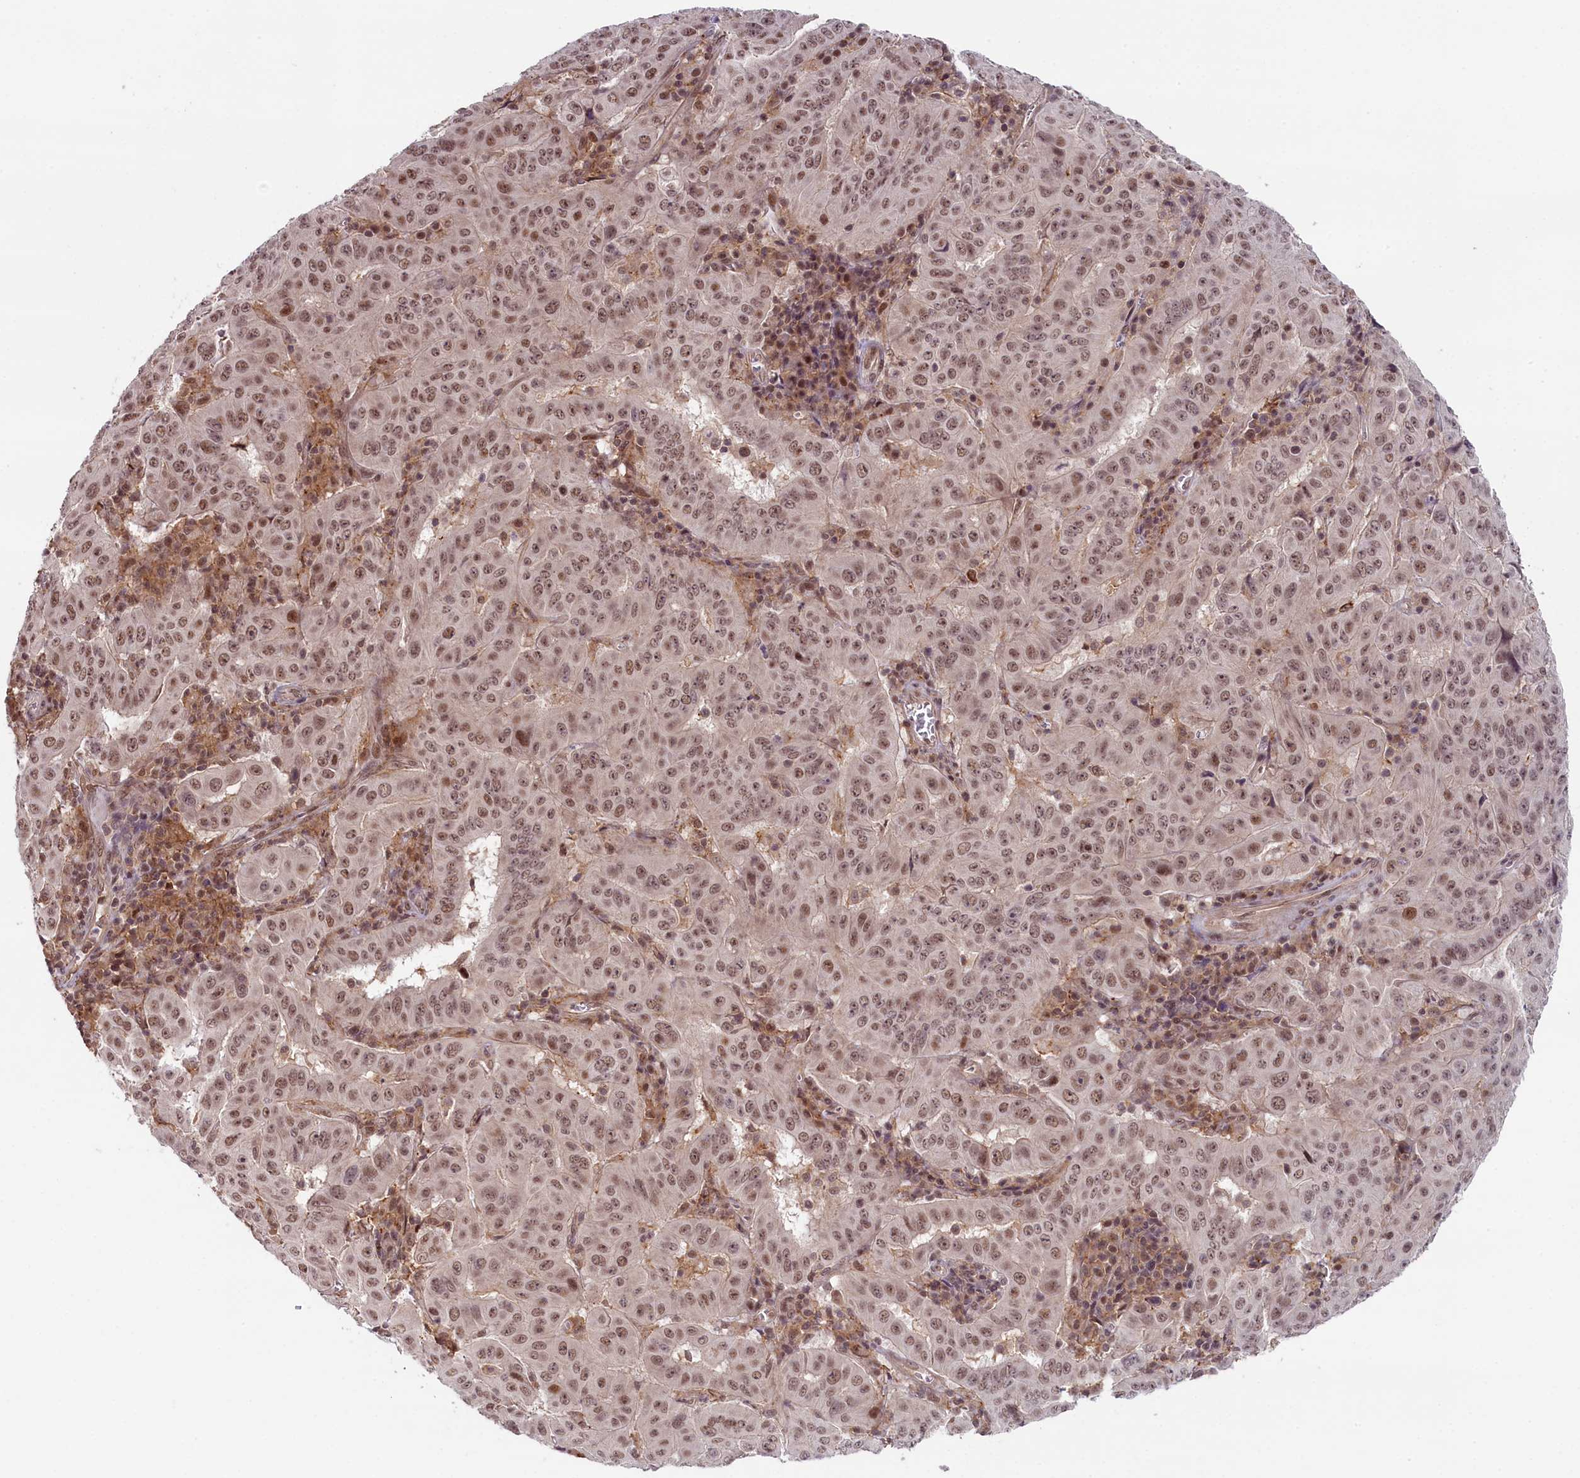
{"staining": {"intensity": "moderate", "quantity": ">75%", "location": "nuclear"}, "tissue": "pancreatic cancer", "cell_type": "Tumor cells", "image_type": "cancer", "snomed": [{"axis": "morphology", "description": "Adenocarcinoma, NOS"}, {"axis": "topography", "description": "Pancreas"}], "caption": "Pancreatic cancer (adenocarcinoma) stained with a protein marker shows moderate staining in tumor cells.", "gene": "FCHO1", "patient": {"sex": "male", "age": 63}}